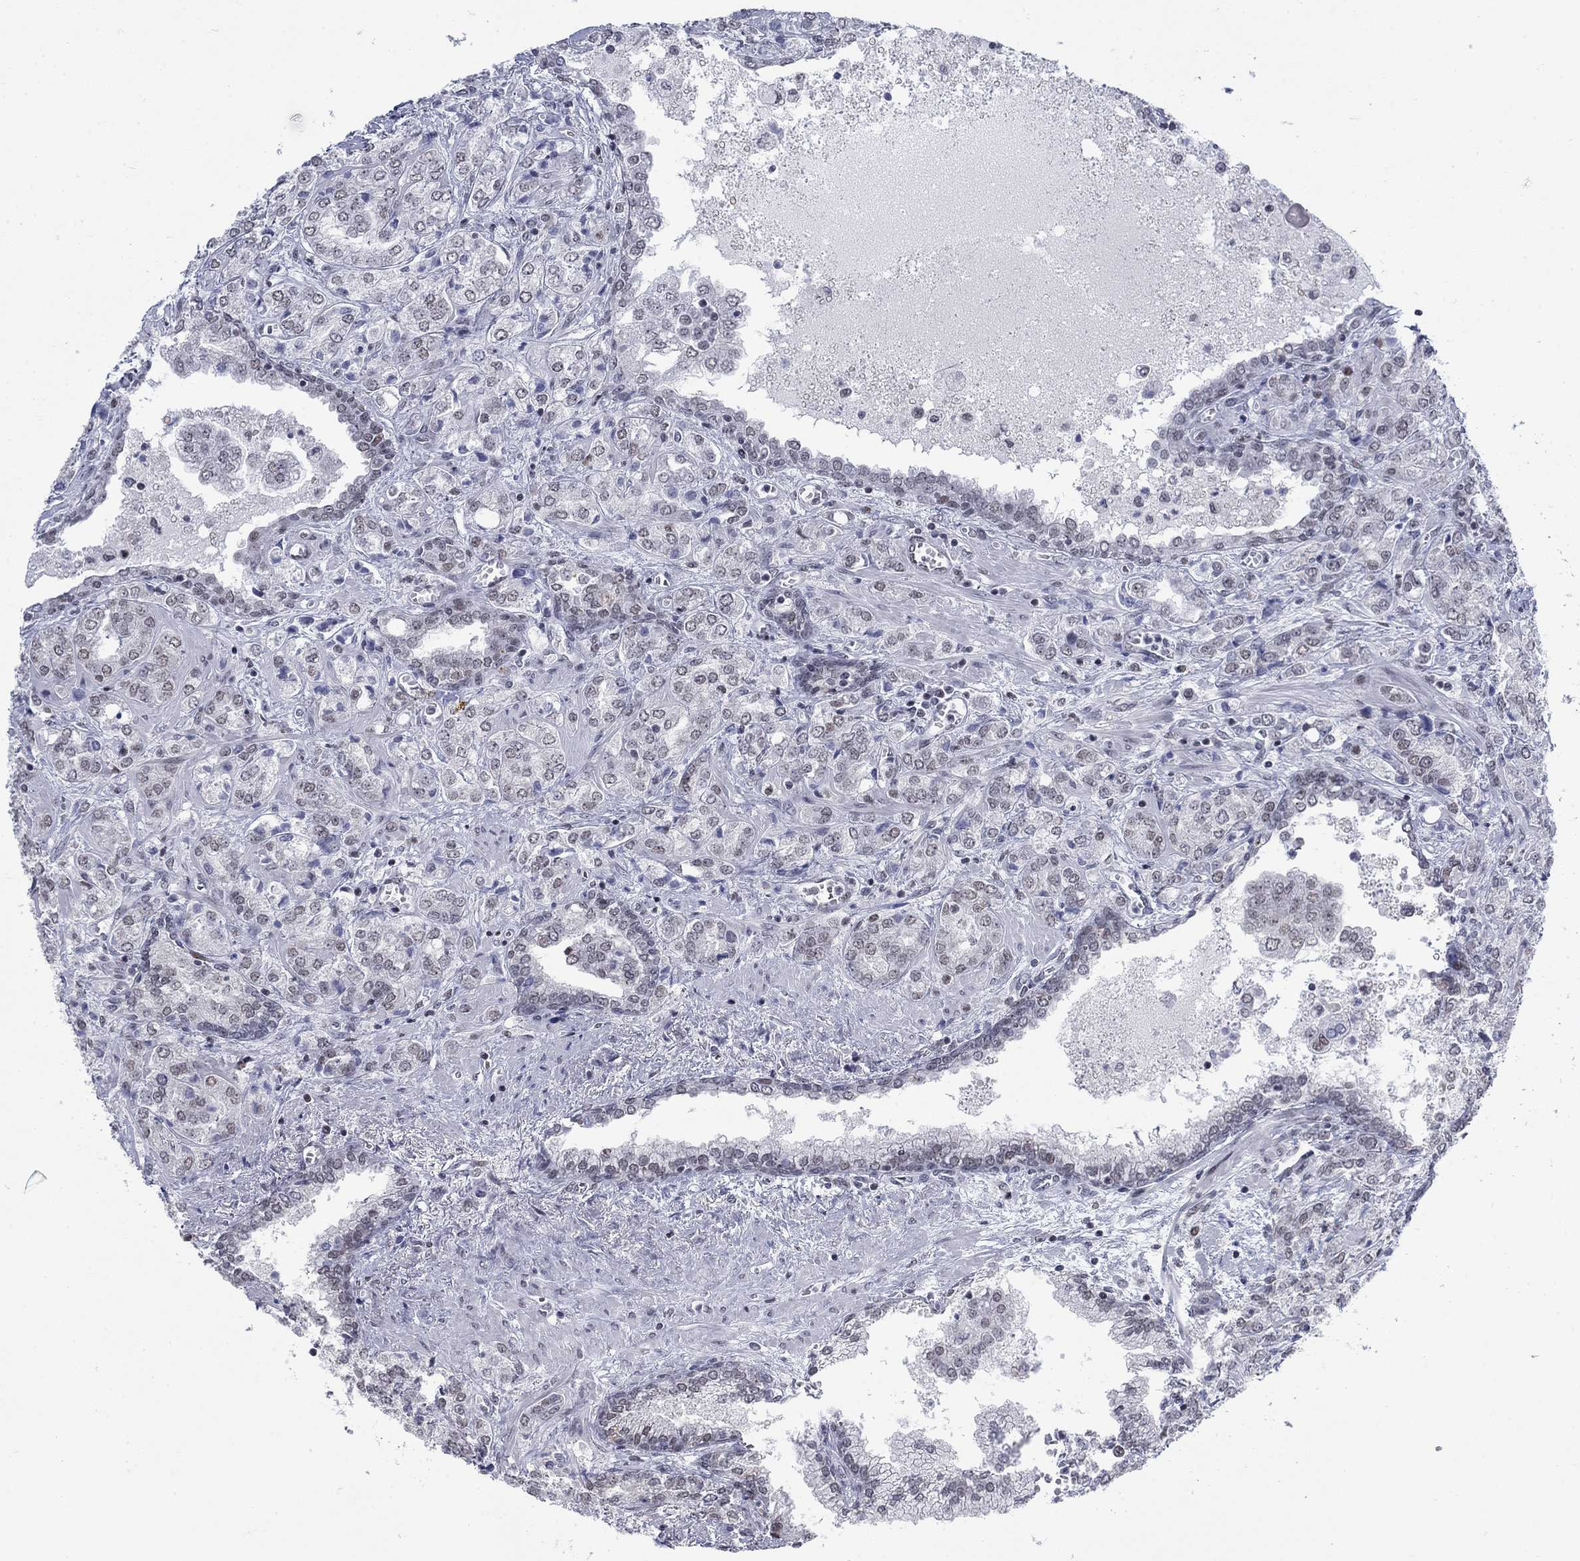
{"staining": {"intensity": "weak", "quantity": "<25%", "location": "nuclear"}, "tissue": "prostate cancer", "cell_type": "Tumor cells", "image_type": "cancer", "snomed": [{"axis": "morphology", "description": "Adenocarcinoma, NOS"}, {"axis": "topography", "description": "Prostate and seminal vesicle, NOS"}, {"axis": "topography", "description": "Prostate"}], "caption": "Prostate cancer (adenocarcinoma) stained for a protein using immunohistochemistry (IHC) demonstrates no positivity tumor cells.", "gene": "NPAS3", "patient": {"sex": "male", "age": 62}}